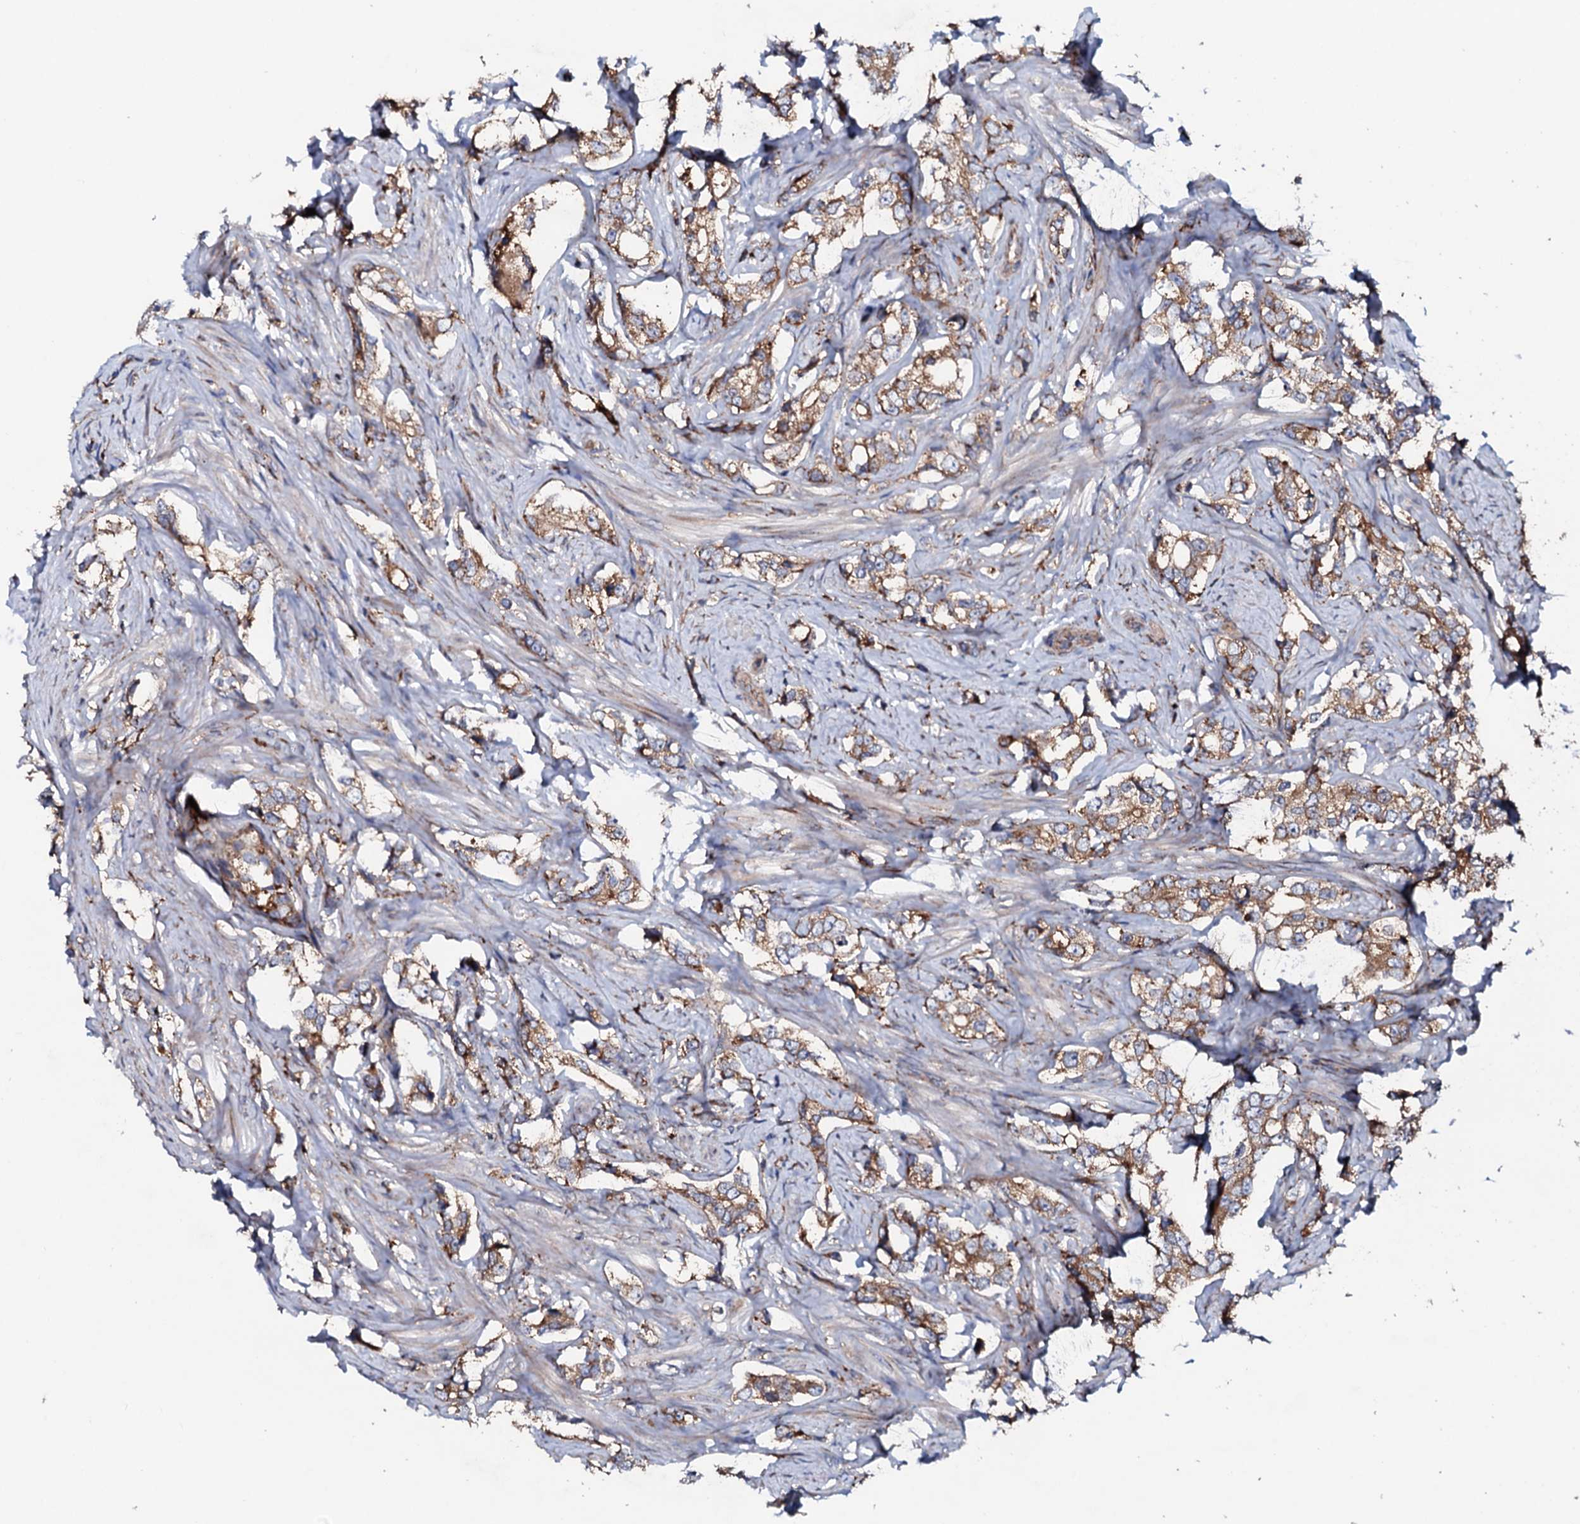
{"staining": {"intensity": "moderate", "quantity": ">75%", "location": "cytoplasmic/membranous"}, "tissue": "prostate cancer", "cell_type": "Tumor cells", "image_type": "cancer", "snomed": [{"axis": "morphology", "description": "Adenocarcinoma, High grade"}, {"axis": "topography", "description": "Prostate"}], "caption": "A brown stain labels moderate cytoplasmic/membranous staining of a protein in human prostate high-grade adenocarcinoma tumor cells.", "gene": "P2RX4", "patient": {"sex": "male", "age": 66}}